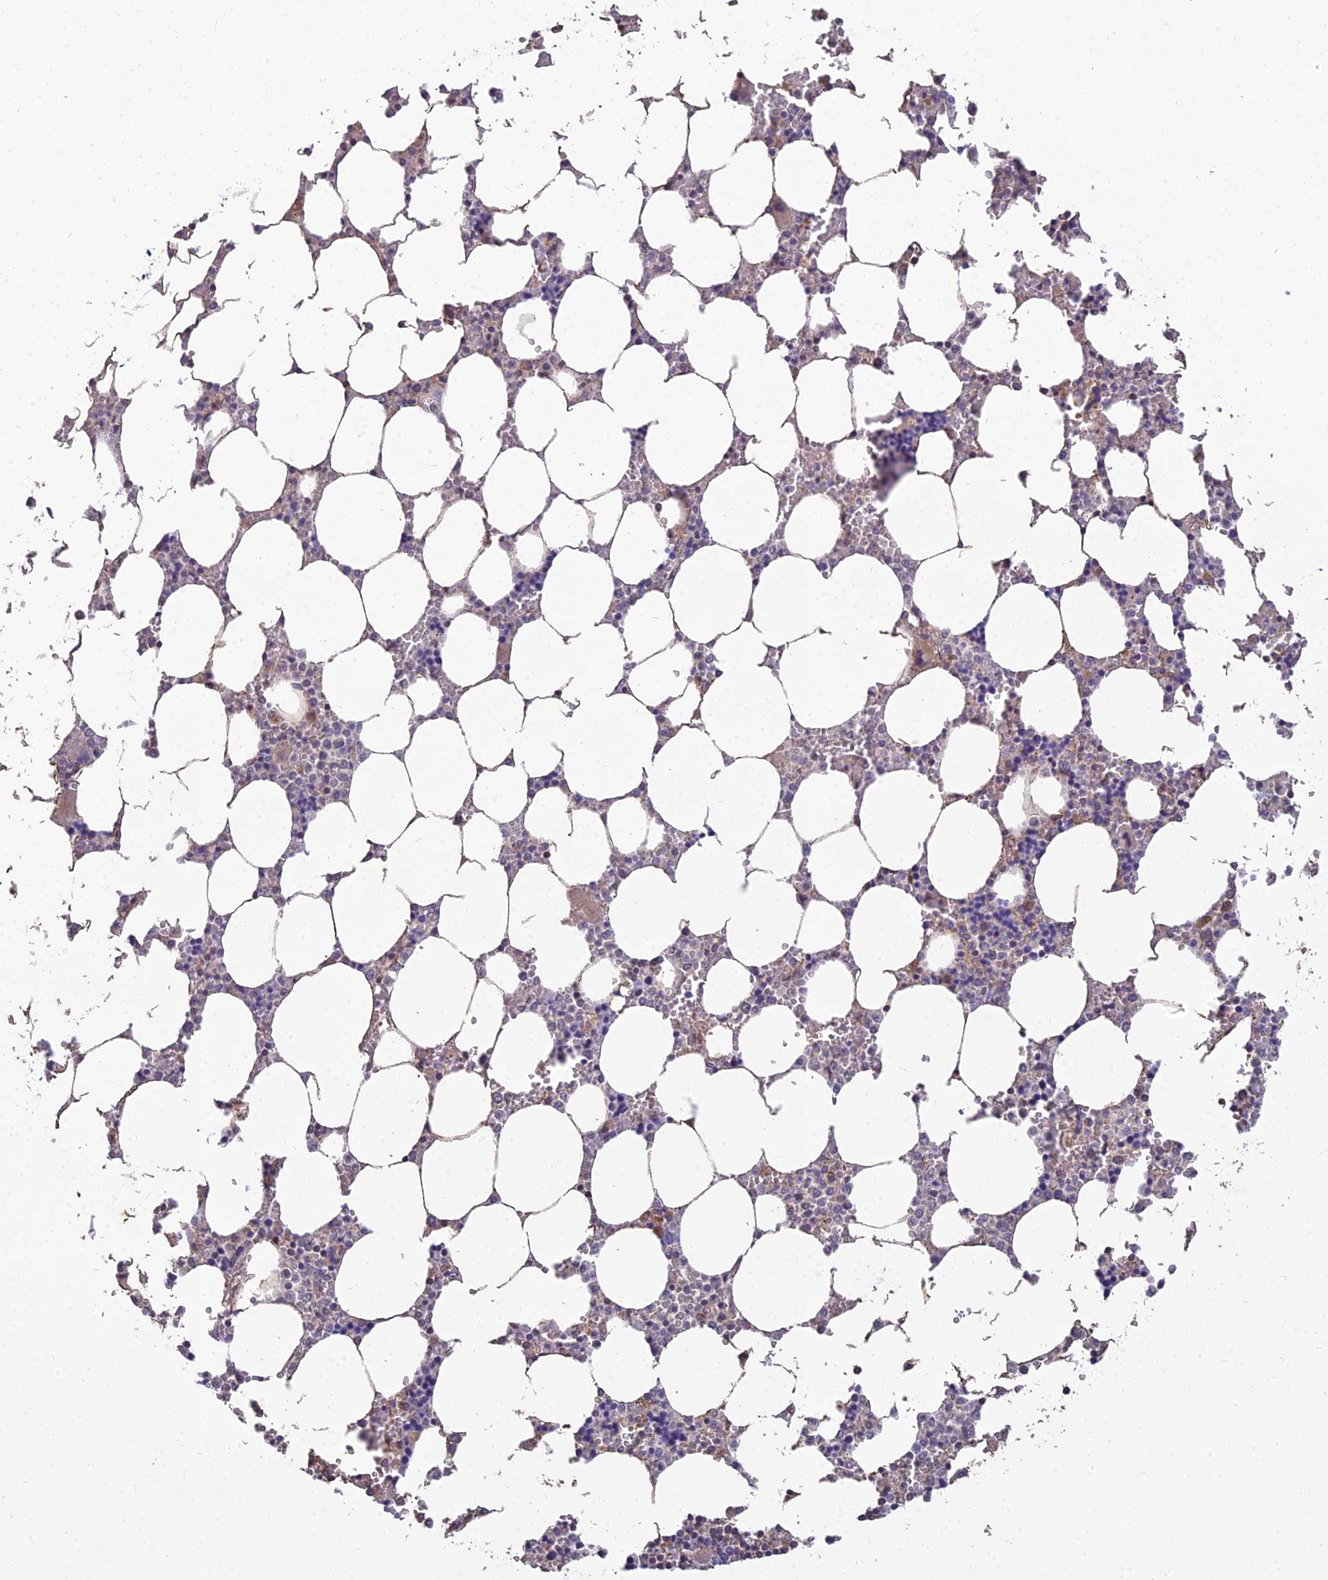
{"staining": {"intensity": "negative", "quantity": "none", "location": "none"}, "tissue": "bone marrow", "cell_type": "Hematopoietic cells", "image_type": "normal", "snomed": [{"axis": "morphology", "description": "Normal tissue, NOS"}, {"axis": "topography", "description": "Bone marrow"}], "caption": "Immunohistochemistry histopathology image of benign human bone marrow stained for a protein (brown), which reveals no expression in hematopoietic cells. Nuclei are stained in blue.", "gene": "ARL8A", "patient": {"sex": "male", "age": 64}}